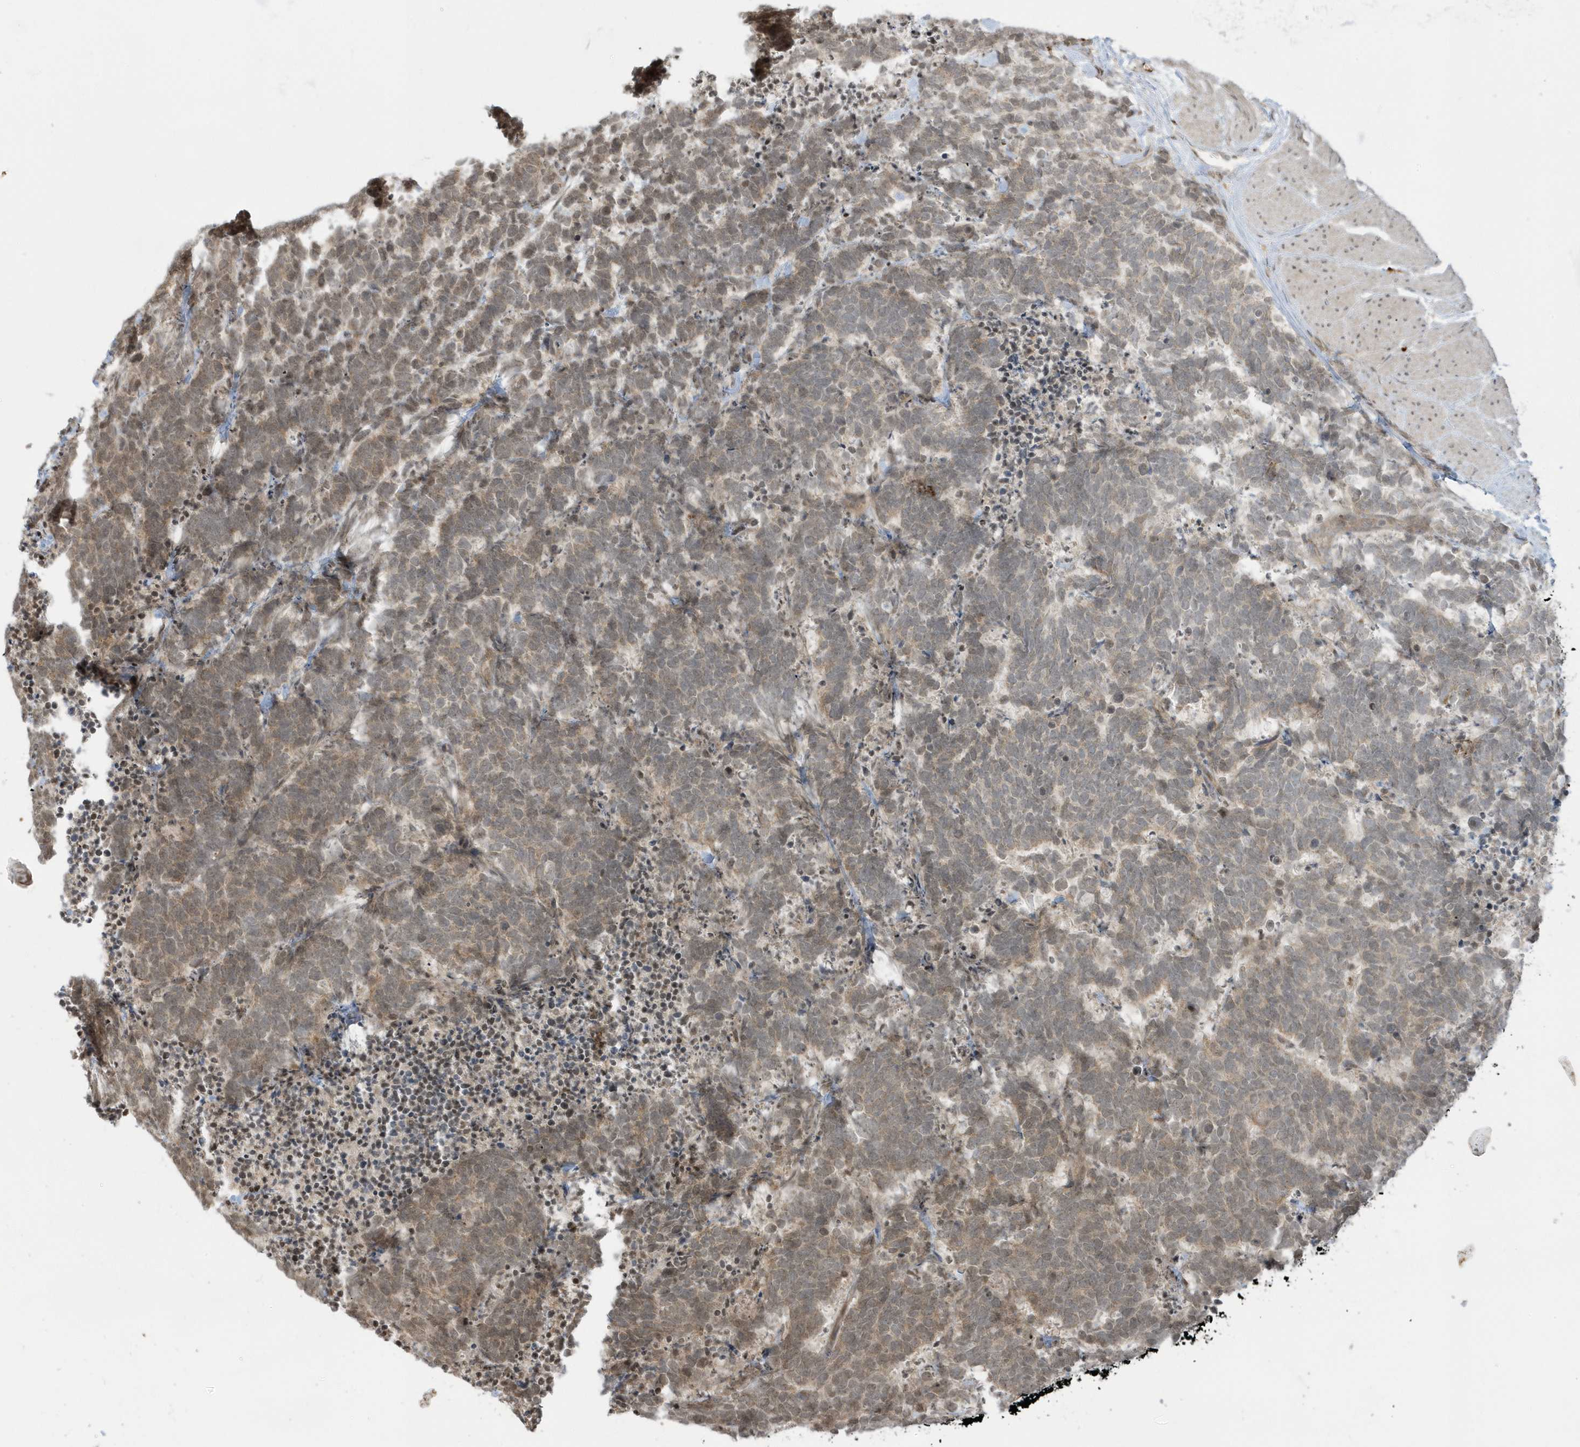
{"staining": {"intensity": "weak", "quantity": "25%-75%", "location": "cytoplasmic/membranous,nuclear"}, "tissue": "carcinoid", "cell_type": "Tumor cells", "image_type": "cancer", "snomed": [{"axis": "morphology", "description": "Carcinoma, NOS"}, {"axis": "morphology", "description": "Carcinoid, malignant, NOS"}, {"axis": "topography", "description": "Urinary bladder"}], "caption": "Brown immunohistochemical staining in carcinoma shows weak cytoplasmic/membranous and nuclear positivity in about 25%-75% of tumor cells. The staining was performed using DAB to visualize the protein expression in brown, while the nuclei were stained in blue with hematoxylin (Magnification: 20x).", "gene": "PPP1R7", "patient": {"sex": "male", "age": 57}}